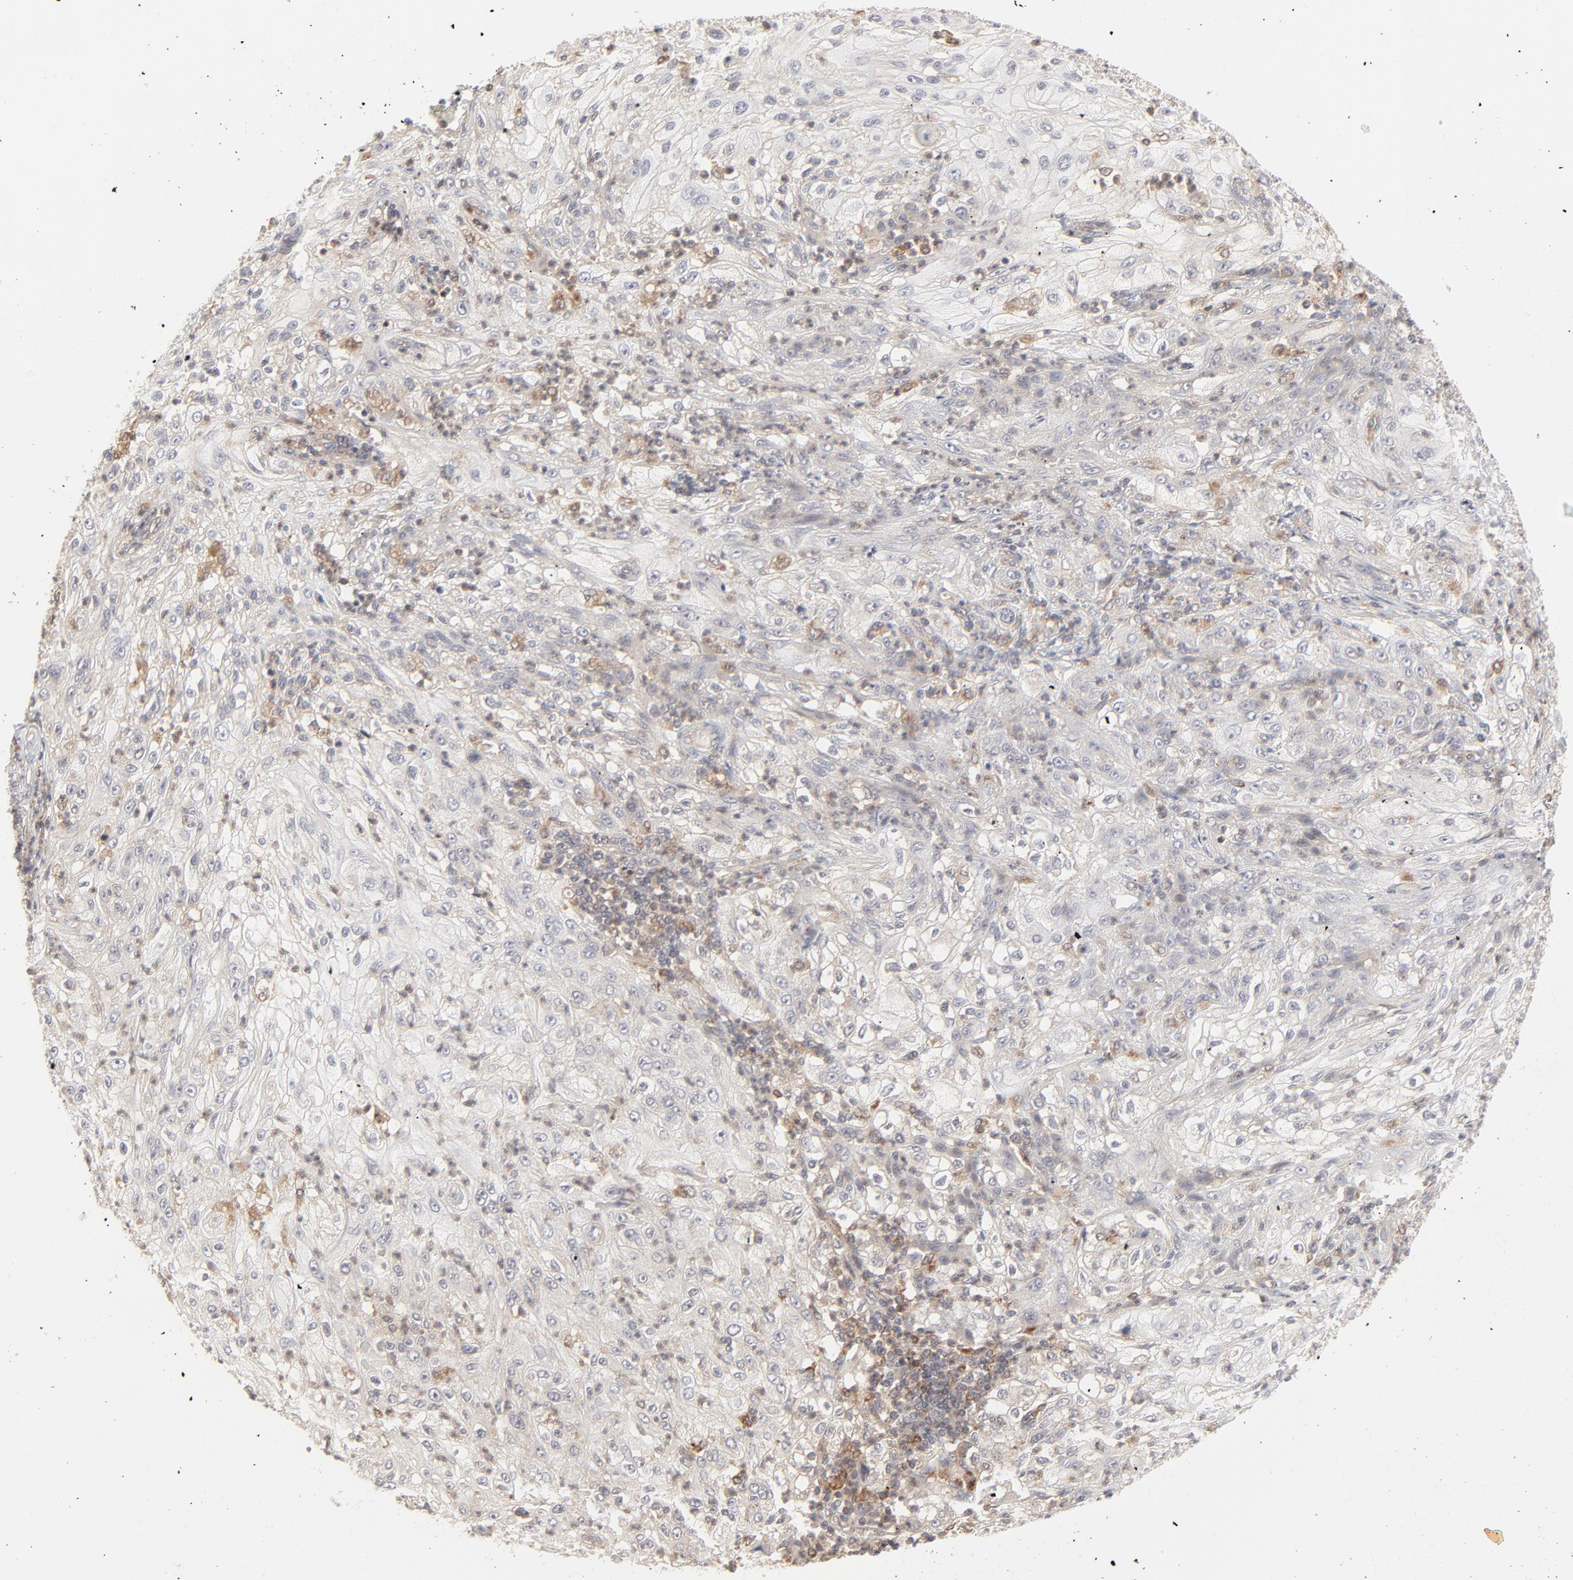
{"staining": {"intensity": "weak", "quantity": "<25%", "location": "cytoplasmic/membranous"}, "tissue": "lung cancer", "cell_type": "Tumor cells", "image_type": "cancer", "snomed": [{"axis": "morphology", "description": "Inflammation, NOS"}, {"axis": "morphology", "description": "Squamous cell carcinoma, NOS"}, {"axis": "topography", "description": "Lymph node"}, {"axis": "topography", "description": "Soft tissue"}, {"axis": "topography", "description": "Lung"}], "caption": "Immunohistochemistry (IHC) of human squamous cell carcinoma (lung) exhibits no expression in tumor cells.", "gene": "RAB5C", "patient": {"sex": "male", "age": 66}}